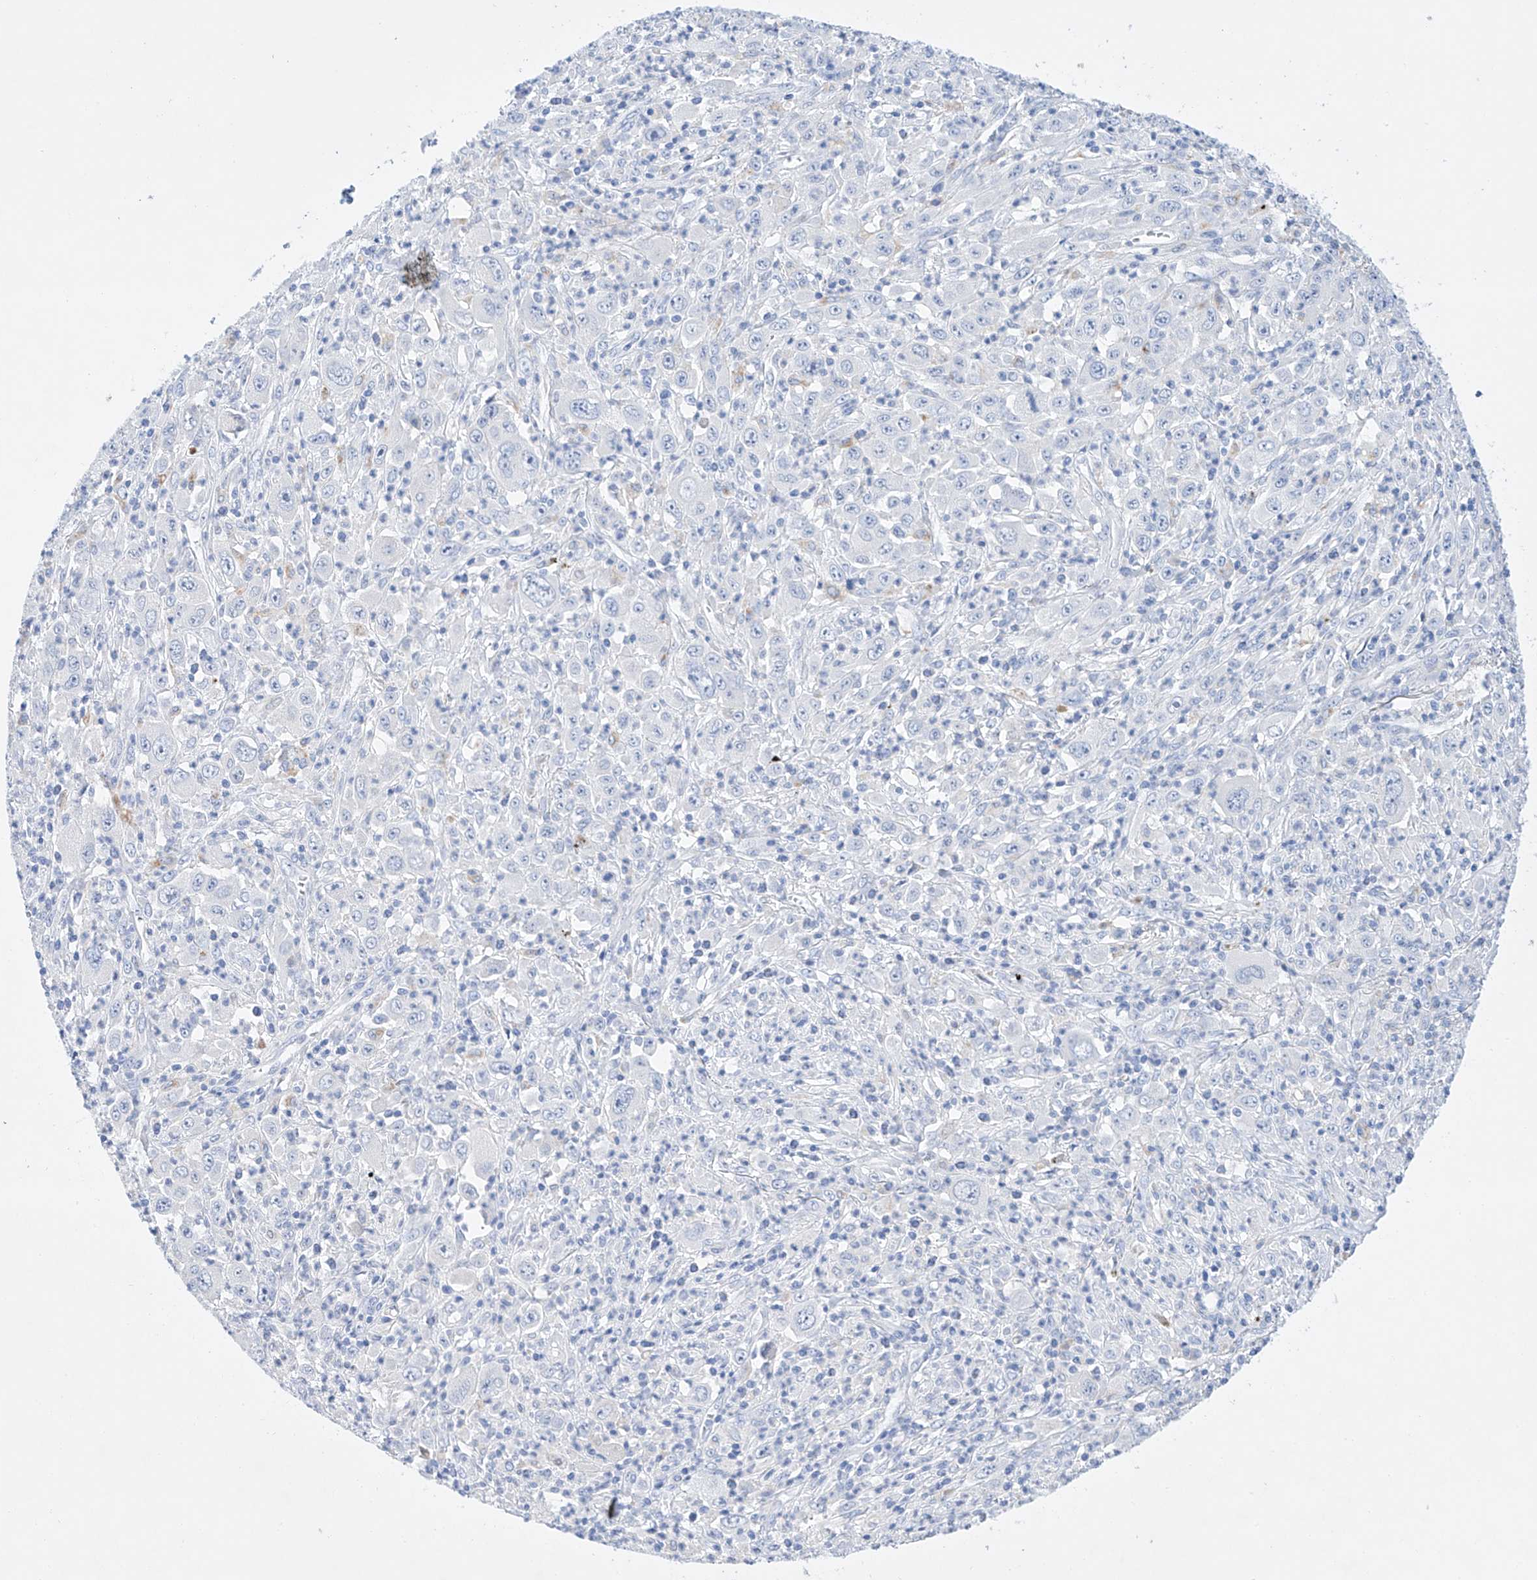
{"staining": {"intensity": "negative", "quantity": "none", "location": "none"}, "tissue": "melanoma", "cell_type": "Tumor cells", "image_type": "cancer", "snomed": [{"axis": "morphology", "description": "Malignant melanoma, Metastatic site"}, {"axis": "topography", "description": "Skin"}], "caption": "Immunohistochemical staining of human malignant melanoma (metastatic site) demonstrates no significant expression in tumor cells.", "gene": "LURAP1", "patient": {"sex": "female", "age": 56}}